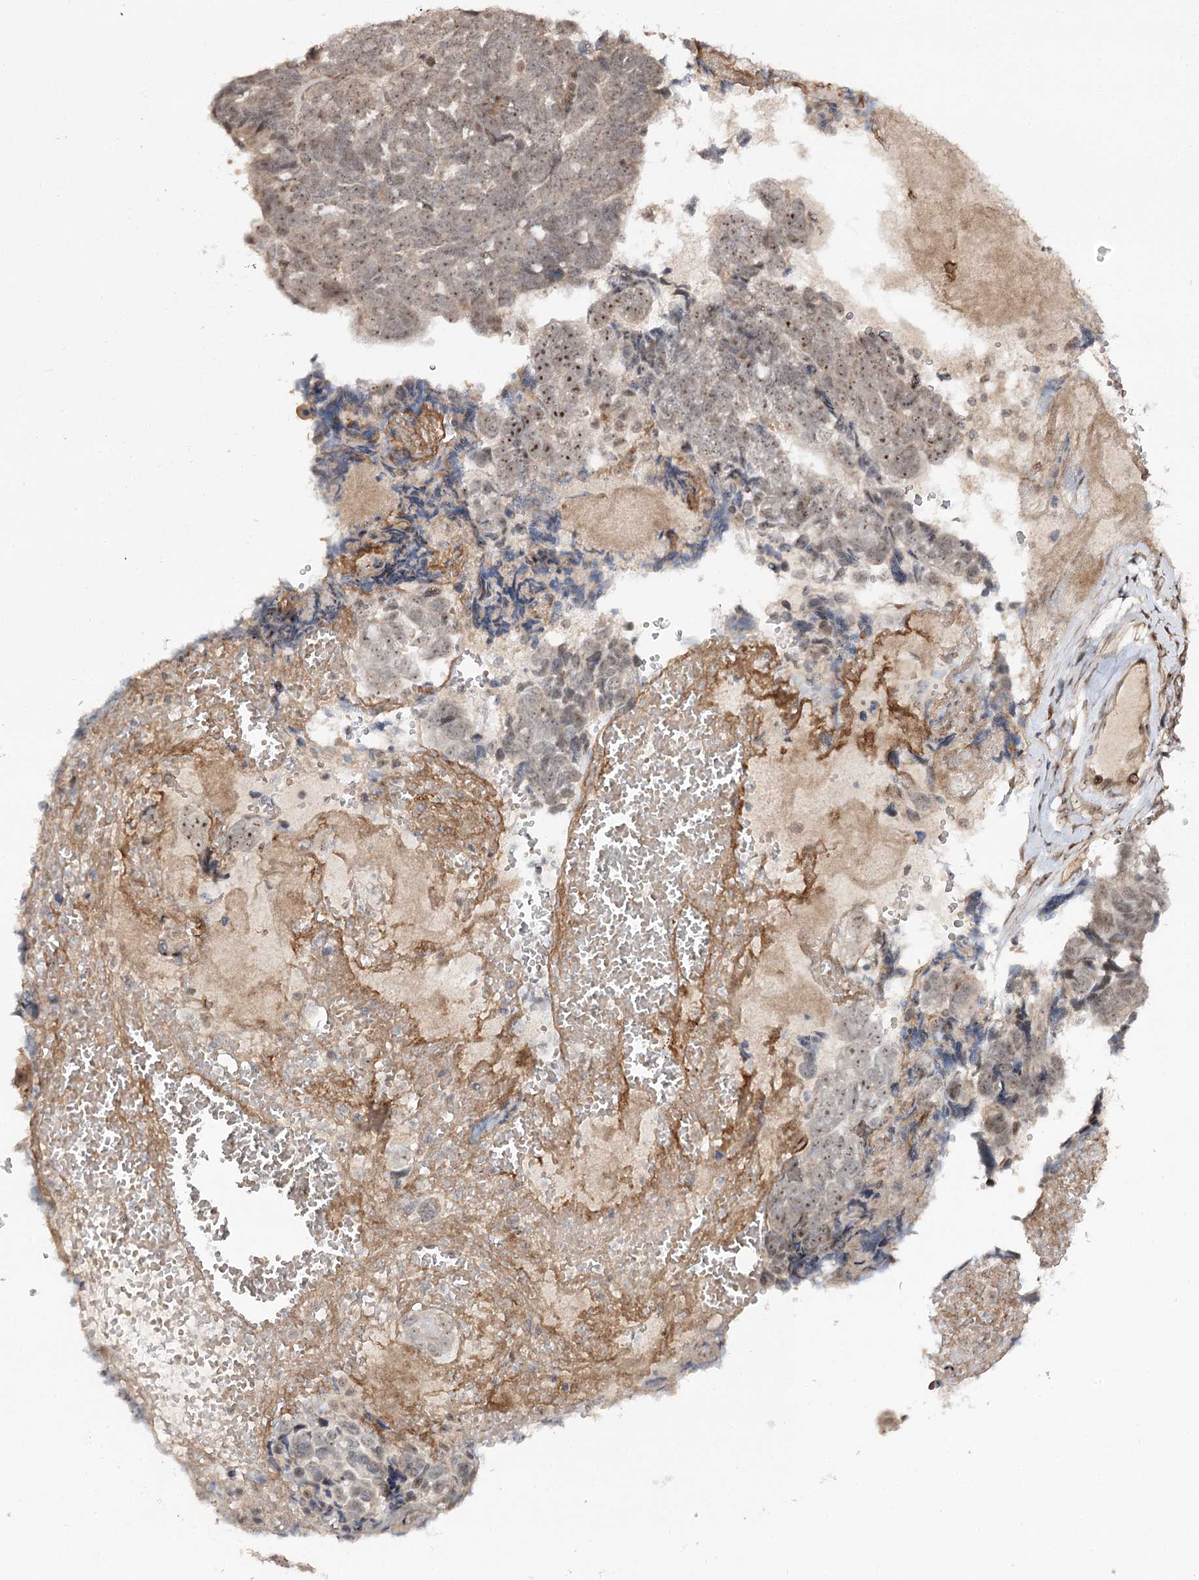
{"staining": {"intensity": "moderate", "quantity": ">75%", "location": "nuclear"}, "tissue": "ovarian cancer", "cell_type": "Tumor cells", "image_type": "cancer", "snomed": [{"axis": "morphology", "description": "Cystadenocarcinoma, serous, NOS"}, {"axis": "topography", "description": "Ovary"}], "caption": "A brown stain highlights moderate nuclear expression of a protein in human ovarian cancer tumor cells. Using DAB (brown) and hematoxylin (blue) stains, captured at high magnification using brightfield microscopy.", "gene": "RRP9", "patient": {"sex": "female", "age": 79}}